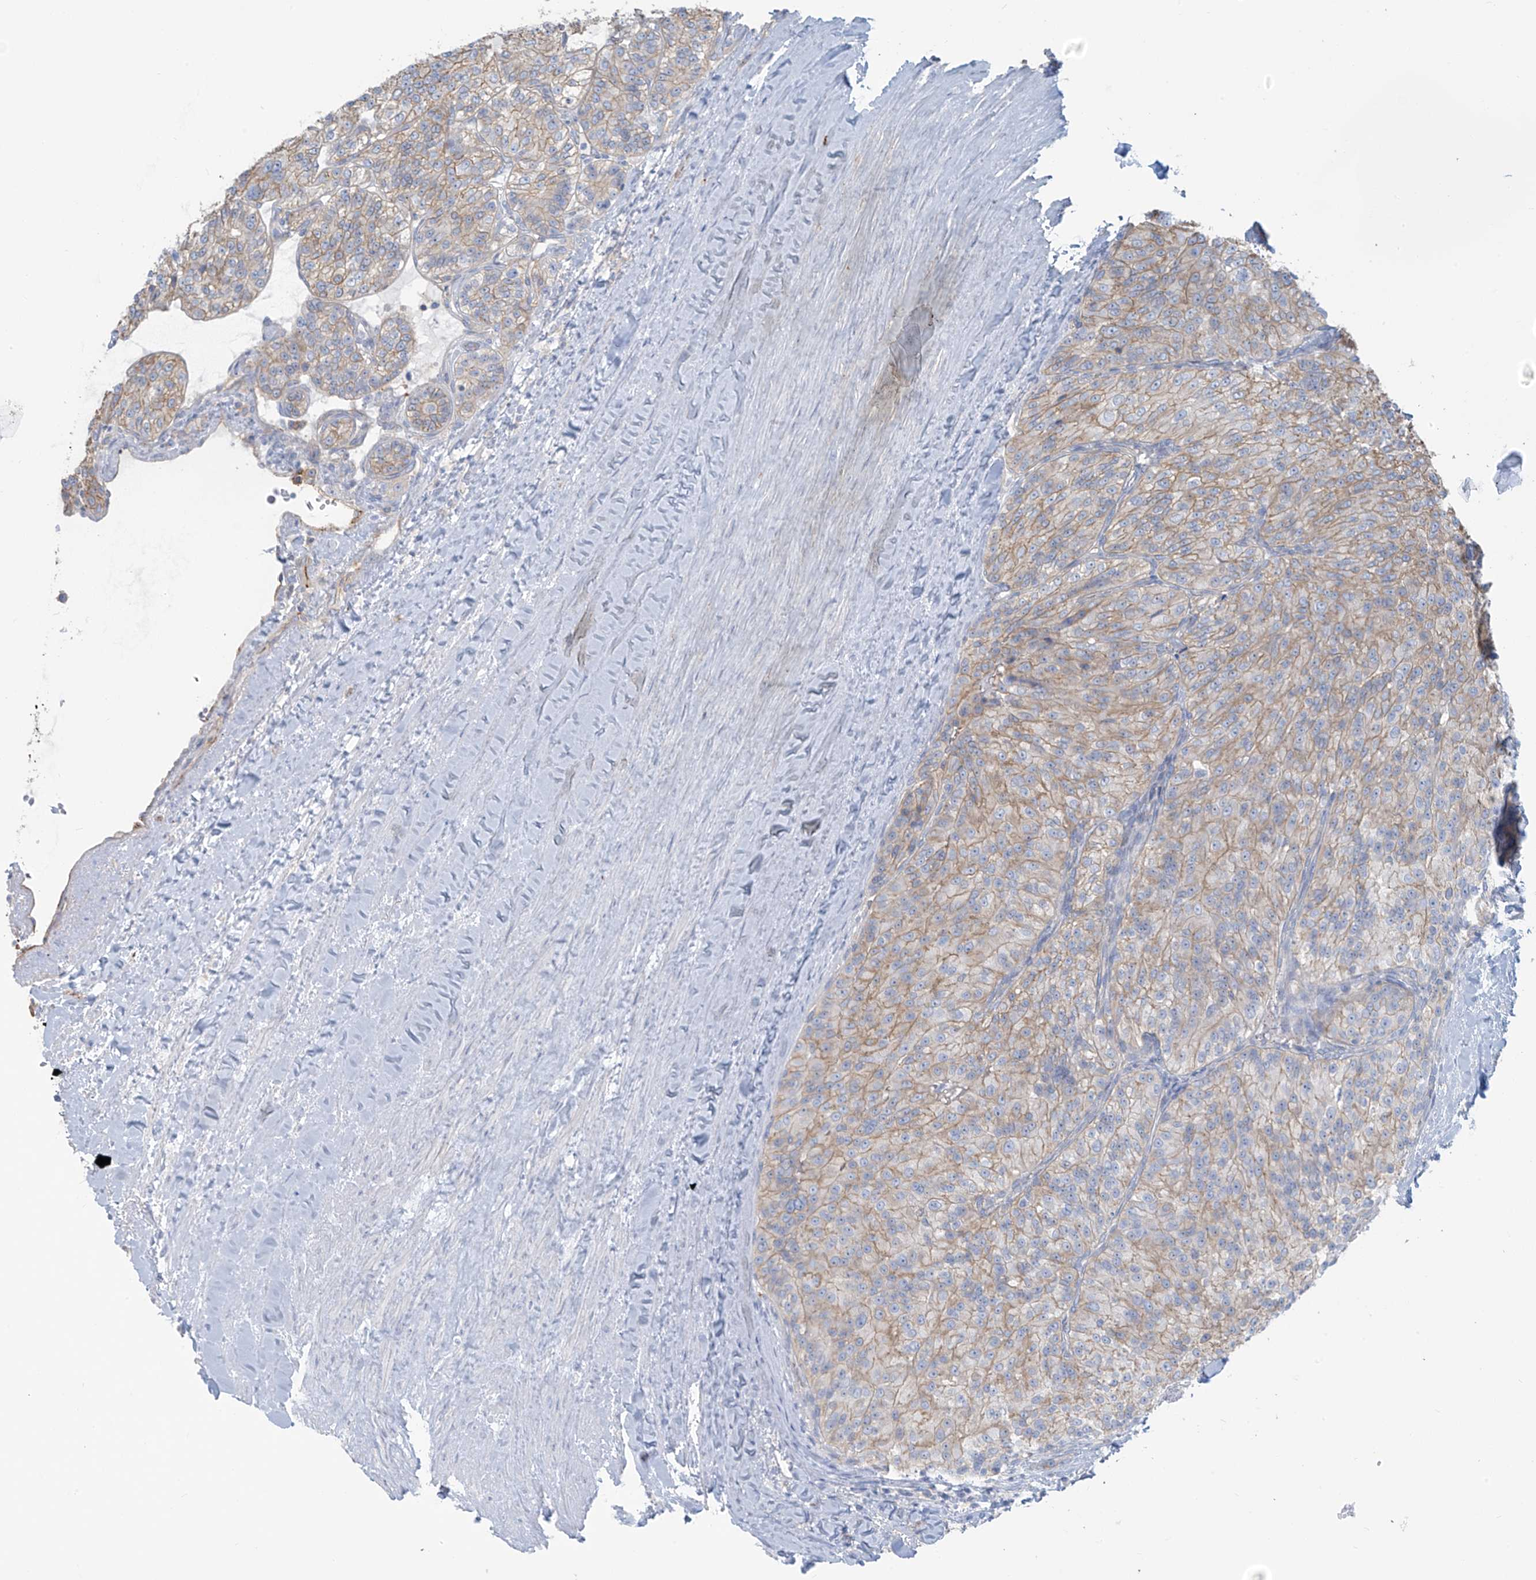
{"staining": {"intensity": "weak", "quantity": "25%-75%", "location": "cytoplasmic/membranous"}, "tissue": "renal cancer", "cell_type": "Tumor cells", "image_type": "cancer", "snomed": [{"axis": "morphology", "description": "Adenocarcinoma, NOS"}, {"axis": "topography", "description": "Kidney"}], "caption": "Immunohistochemistry (IHC) (DAB) staining of renal cancer (adenocarcinoma) reveals weak cytoplasmic/membranous protein positivity in approximately 25%-75% of tumor cells. The protein is shown in brown color, while the nuclei are stained blue.", "gene": "ZNF846", "patient": {"sex": "female", "age": 63}}